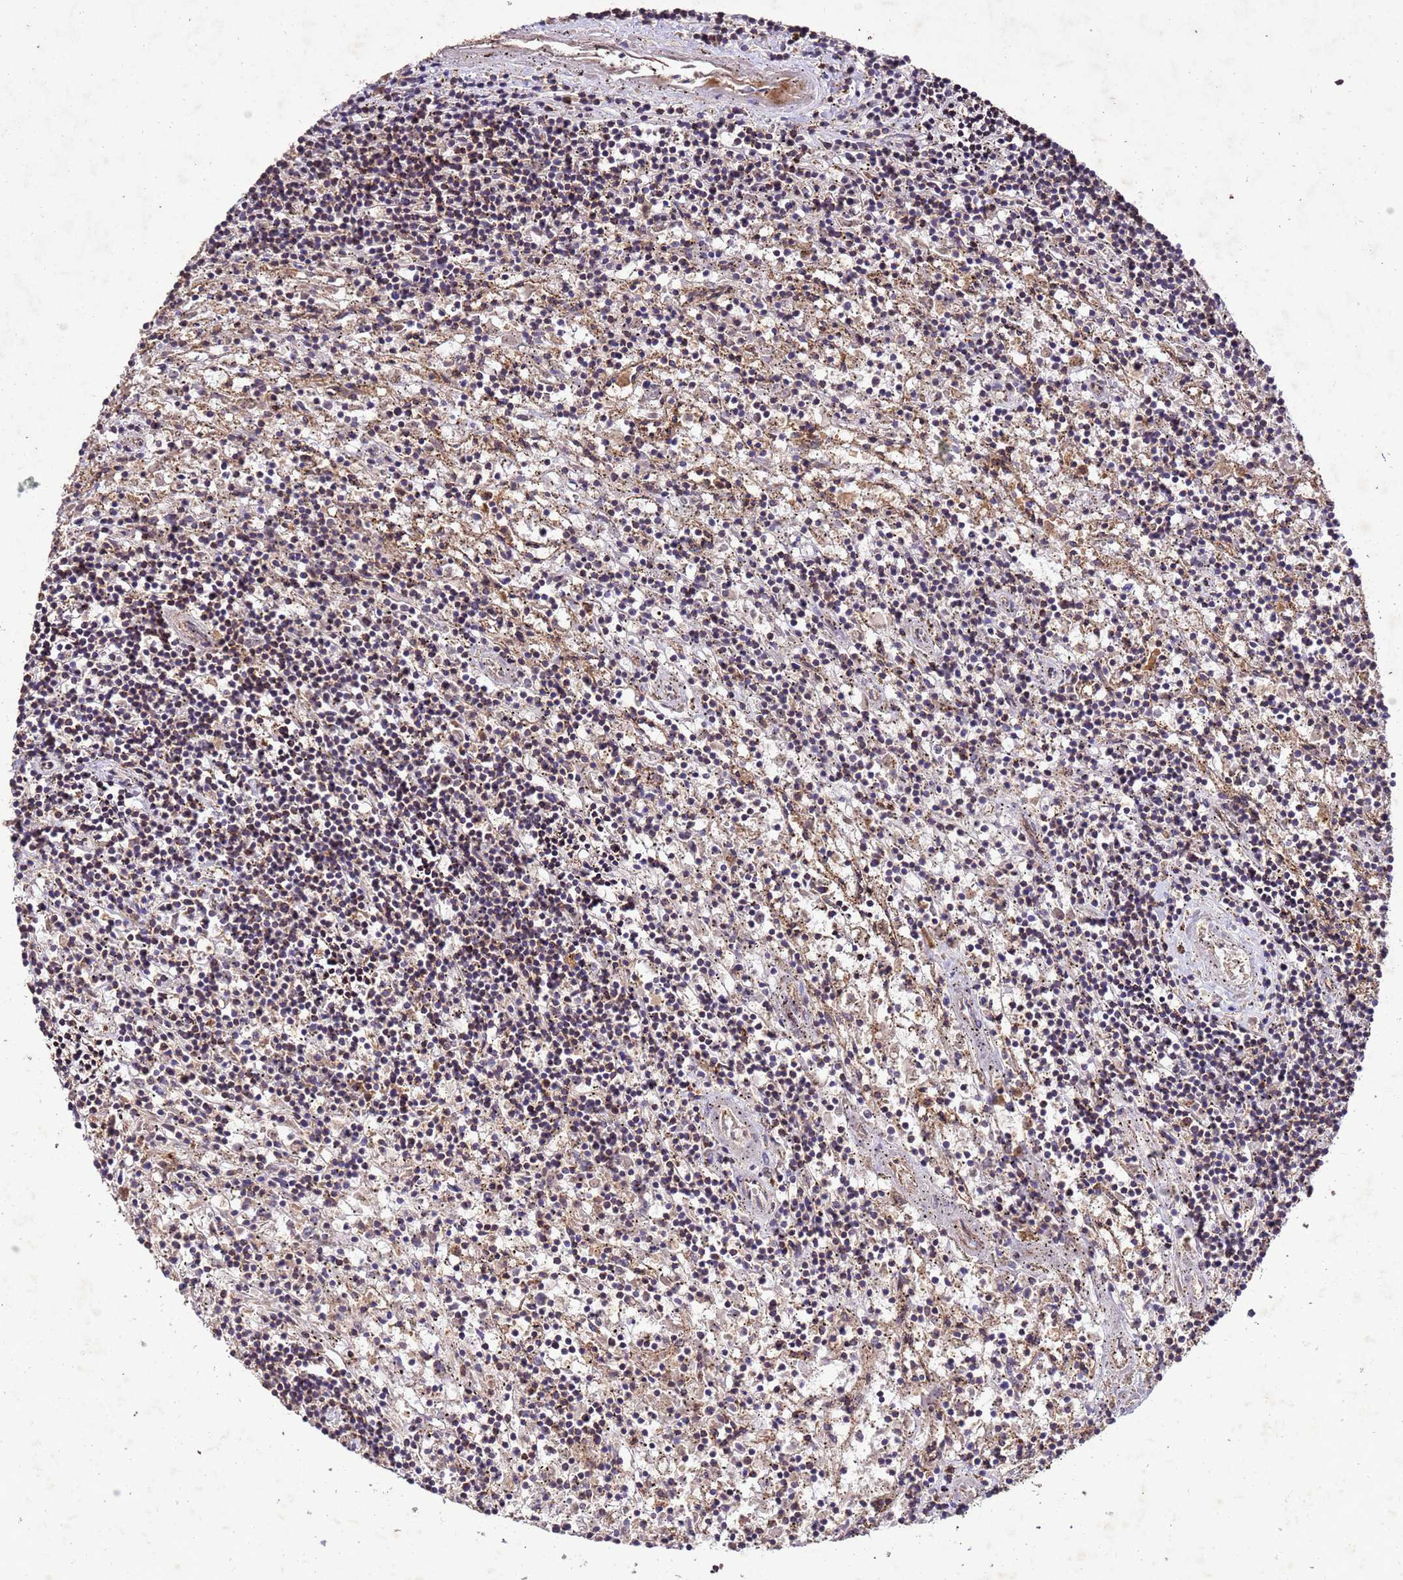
{"staining": {"intensity": "moderate", "quantity": "25%-75%", "location": "cytoplasmic/membranous"}, "tissue": "lymphoma", "cell_type": "Tumor cells", "image_type": "cancer", "snomed": [{"axis": "morphology", "description": "Malignant lymphoma, non-Hodgkin's type, Low grade"}, {"axis": "topography", "description": "Spleen"}], "caption": "Brown immunohistochemical staining in lymphoma displays moderate cytoplasmic/membranous staining in approximately 25%-75% of tumor cells. (Brightfield microscopy of DAB IHC at high magnification).", "gene": "TOR4A", "patient": {"sex": "male", "age": 76}}